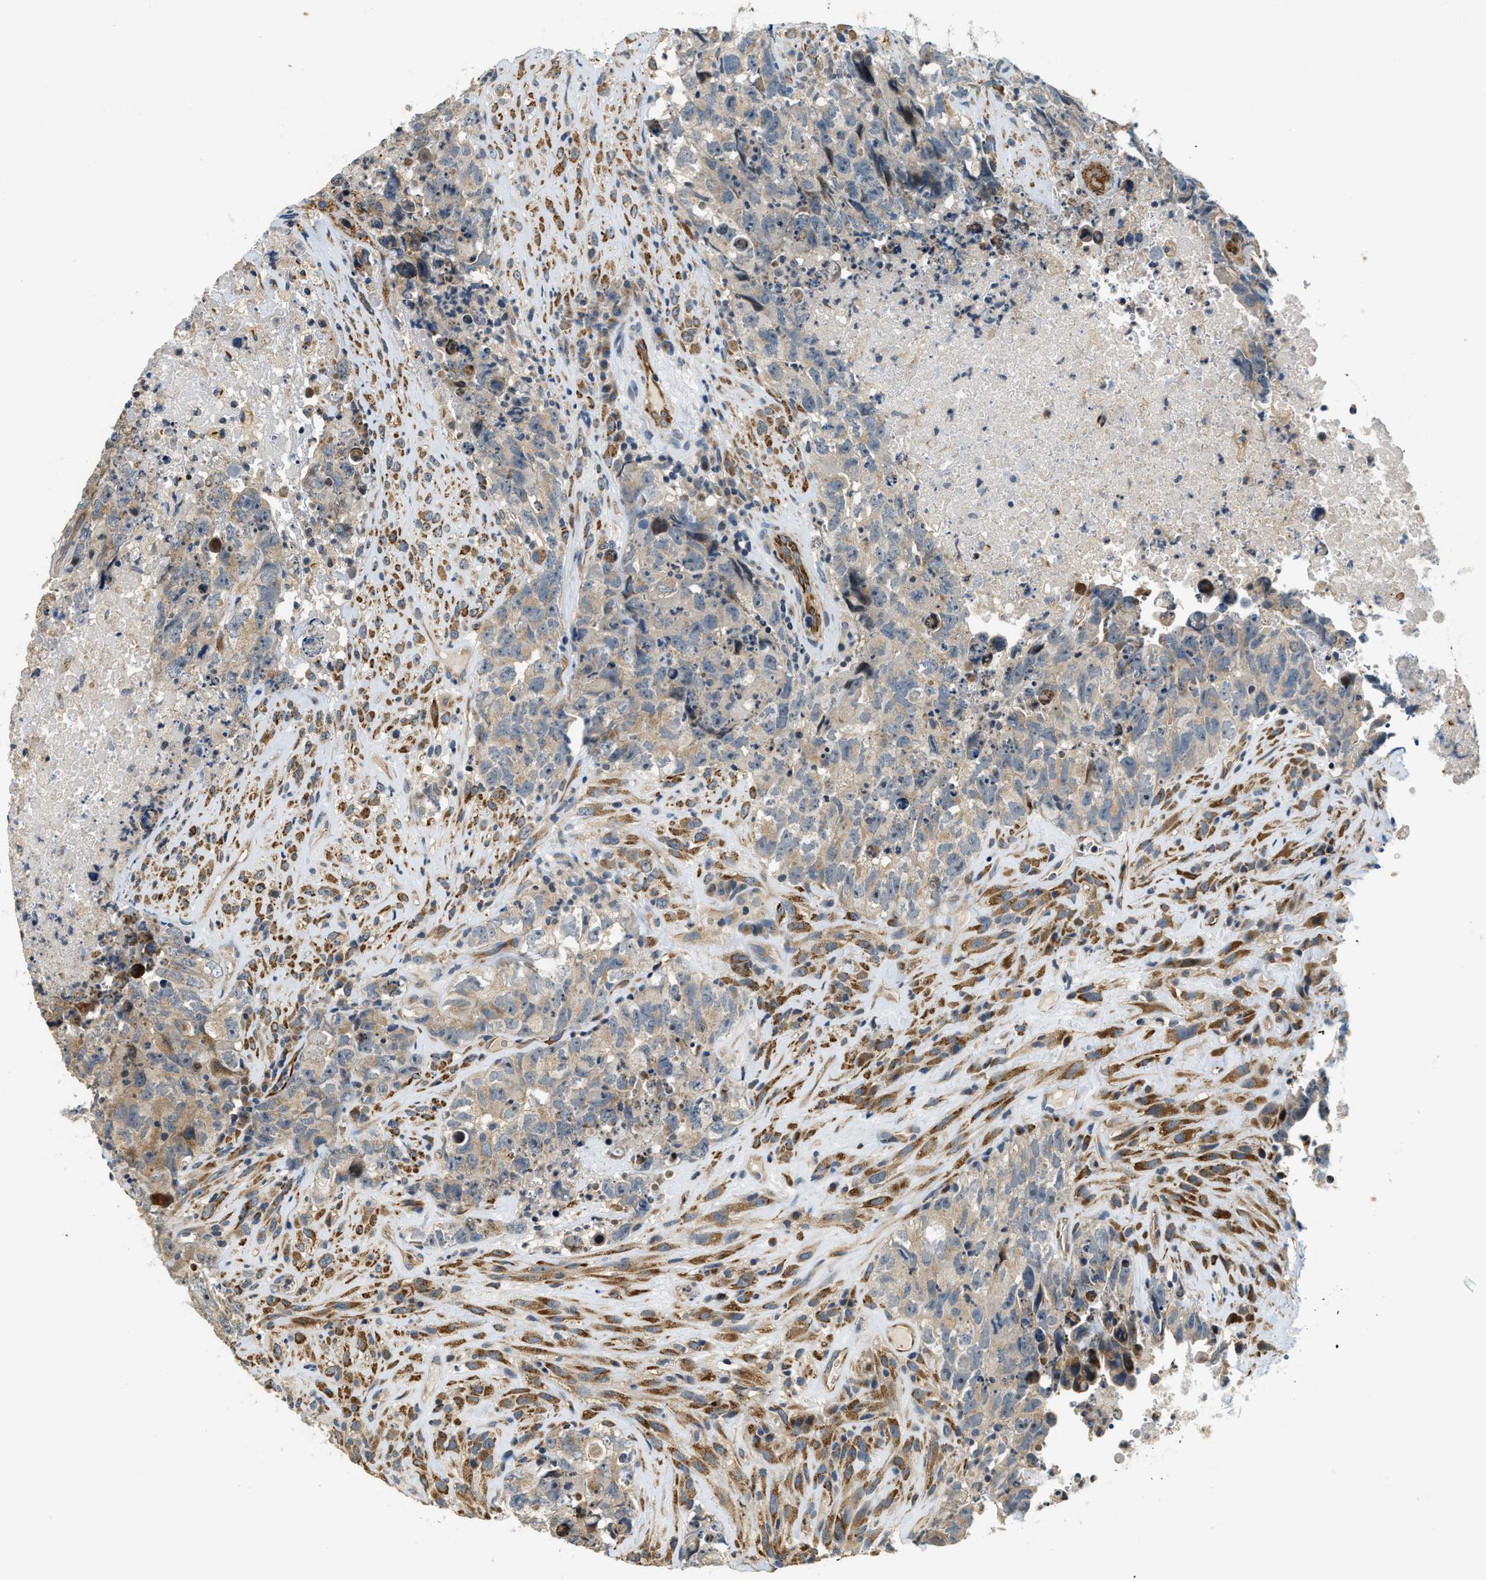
{"staining": {"intensity": "moderate", "quantity": "<25%", "location": "cytoplasmic/membranous"}, "tissue": "testis cancer", "cell_type": "Tumor cells", "image_type": "cancer", "snomed": [{"axis": "morphology", "description": "Carcinoma, Embryonal, NOS"}, {"axis": "topography", "description": "Testis"}], "caption": "Moderate cytoplasmic/membranous expression is seen in approximately <25% of tumor cells in testis embryonal carcinoma.", "gene": "ALOX12", "patient": {"sex": "male", "age": 32}}